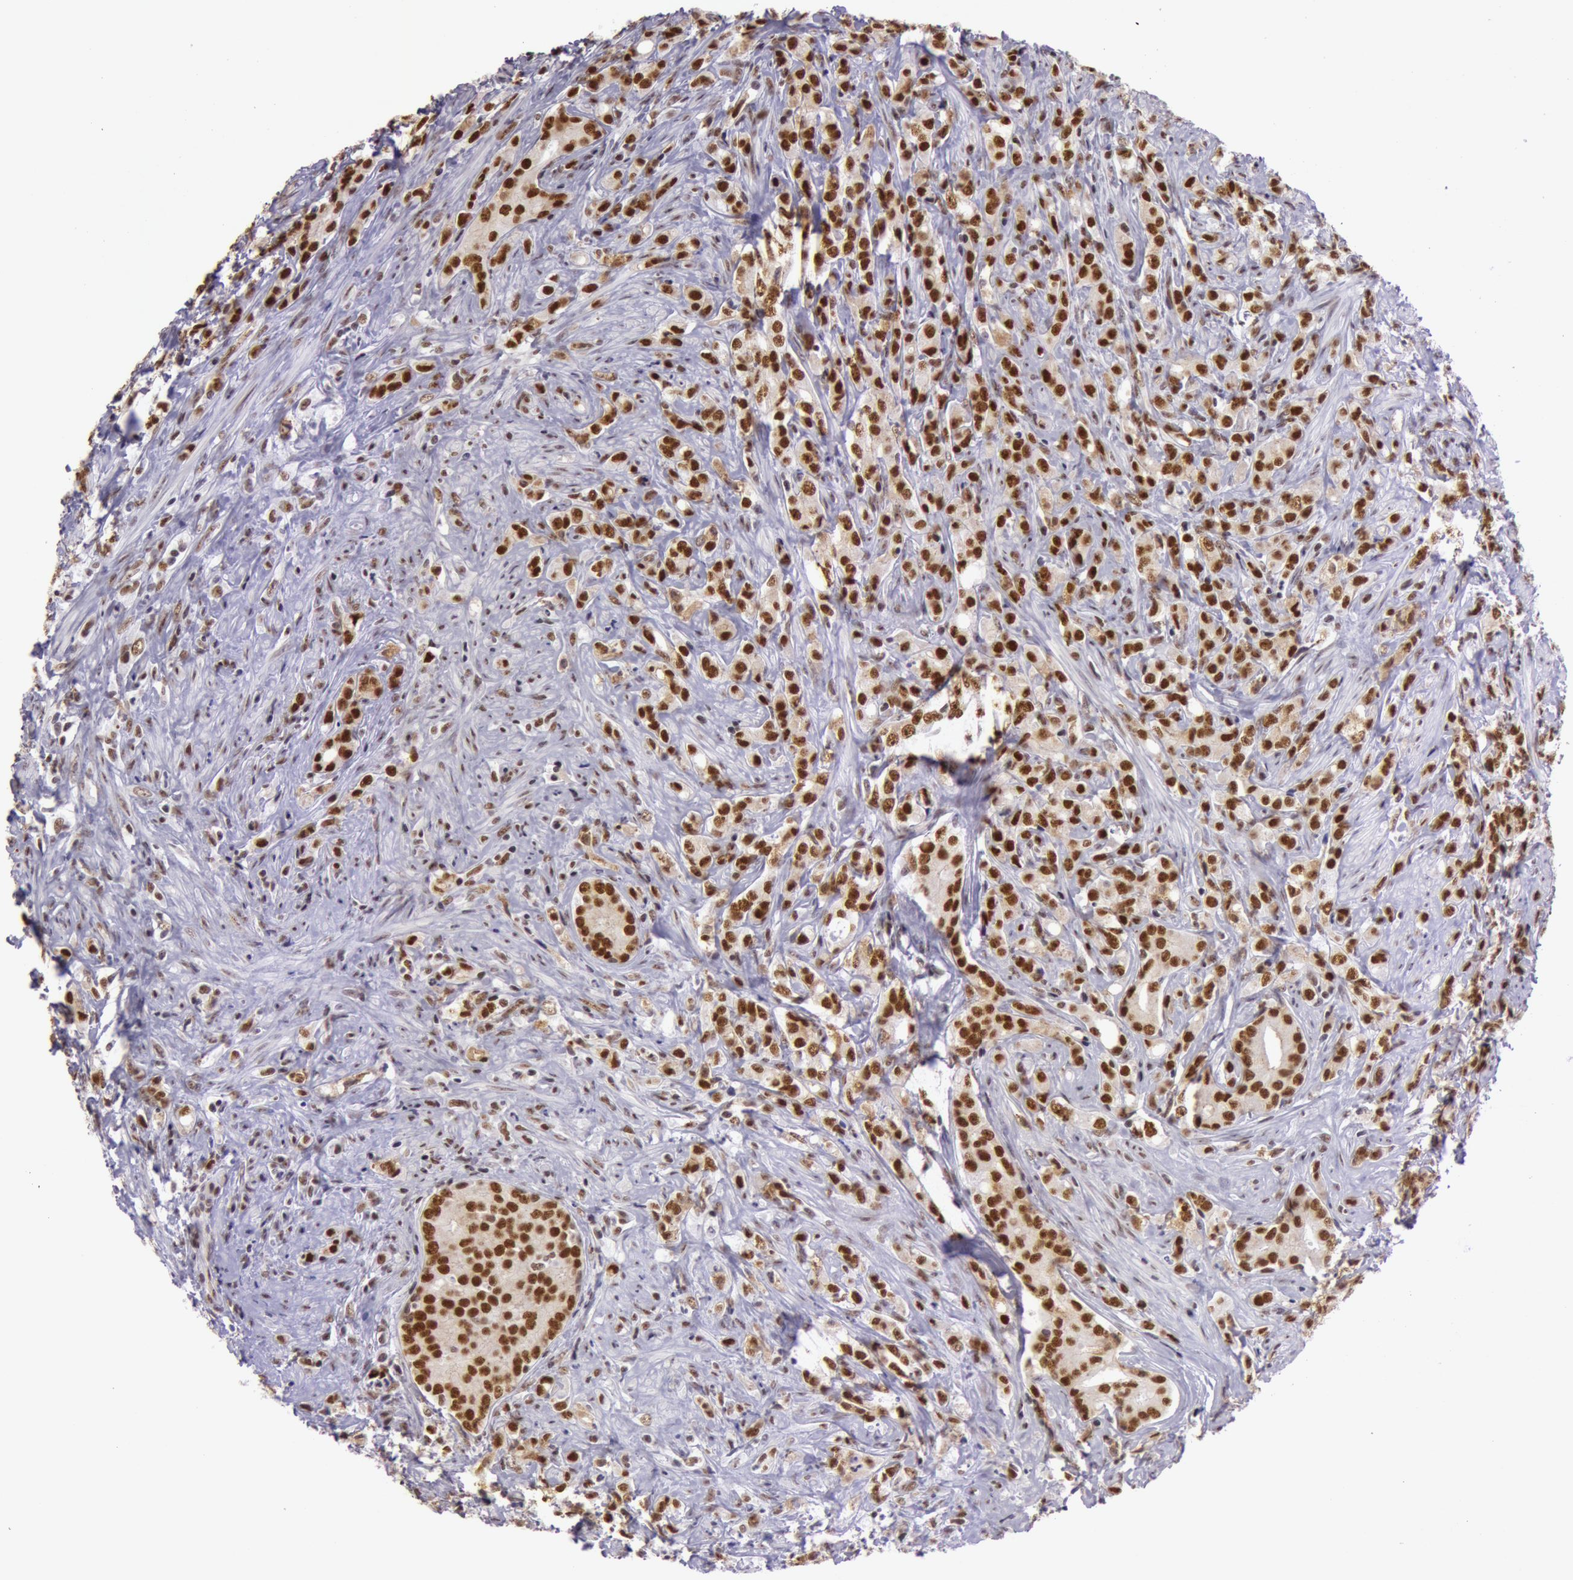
{"staining": {"intensity": "strong", "quantity": ">75%", "location": "nuclear"}, "tissue": "prostate cancer", "cell_type": "Tumor cells", "image_type": "cancer", "snomed": [{"axis": "morphology", "description": "Adenocarcinoma, Medium grade"}, {"axis": "topography", "description": "Prostate"}], "caption": "The immunohistochemical stain highlights strong nuclear positivity in tumor cells of prostate cancer tissue. (IHC, brightfield microscopy, high magnification).", "gene": "NBN", "patient": {"sex": "male", "age": 59}}